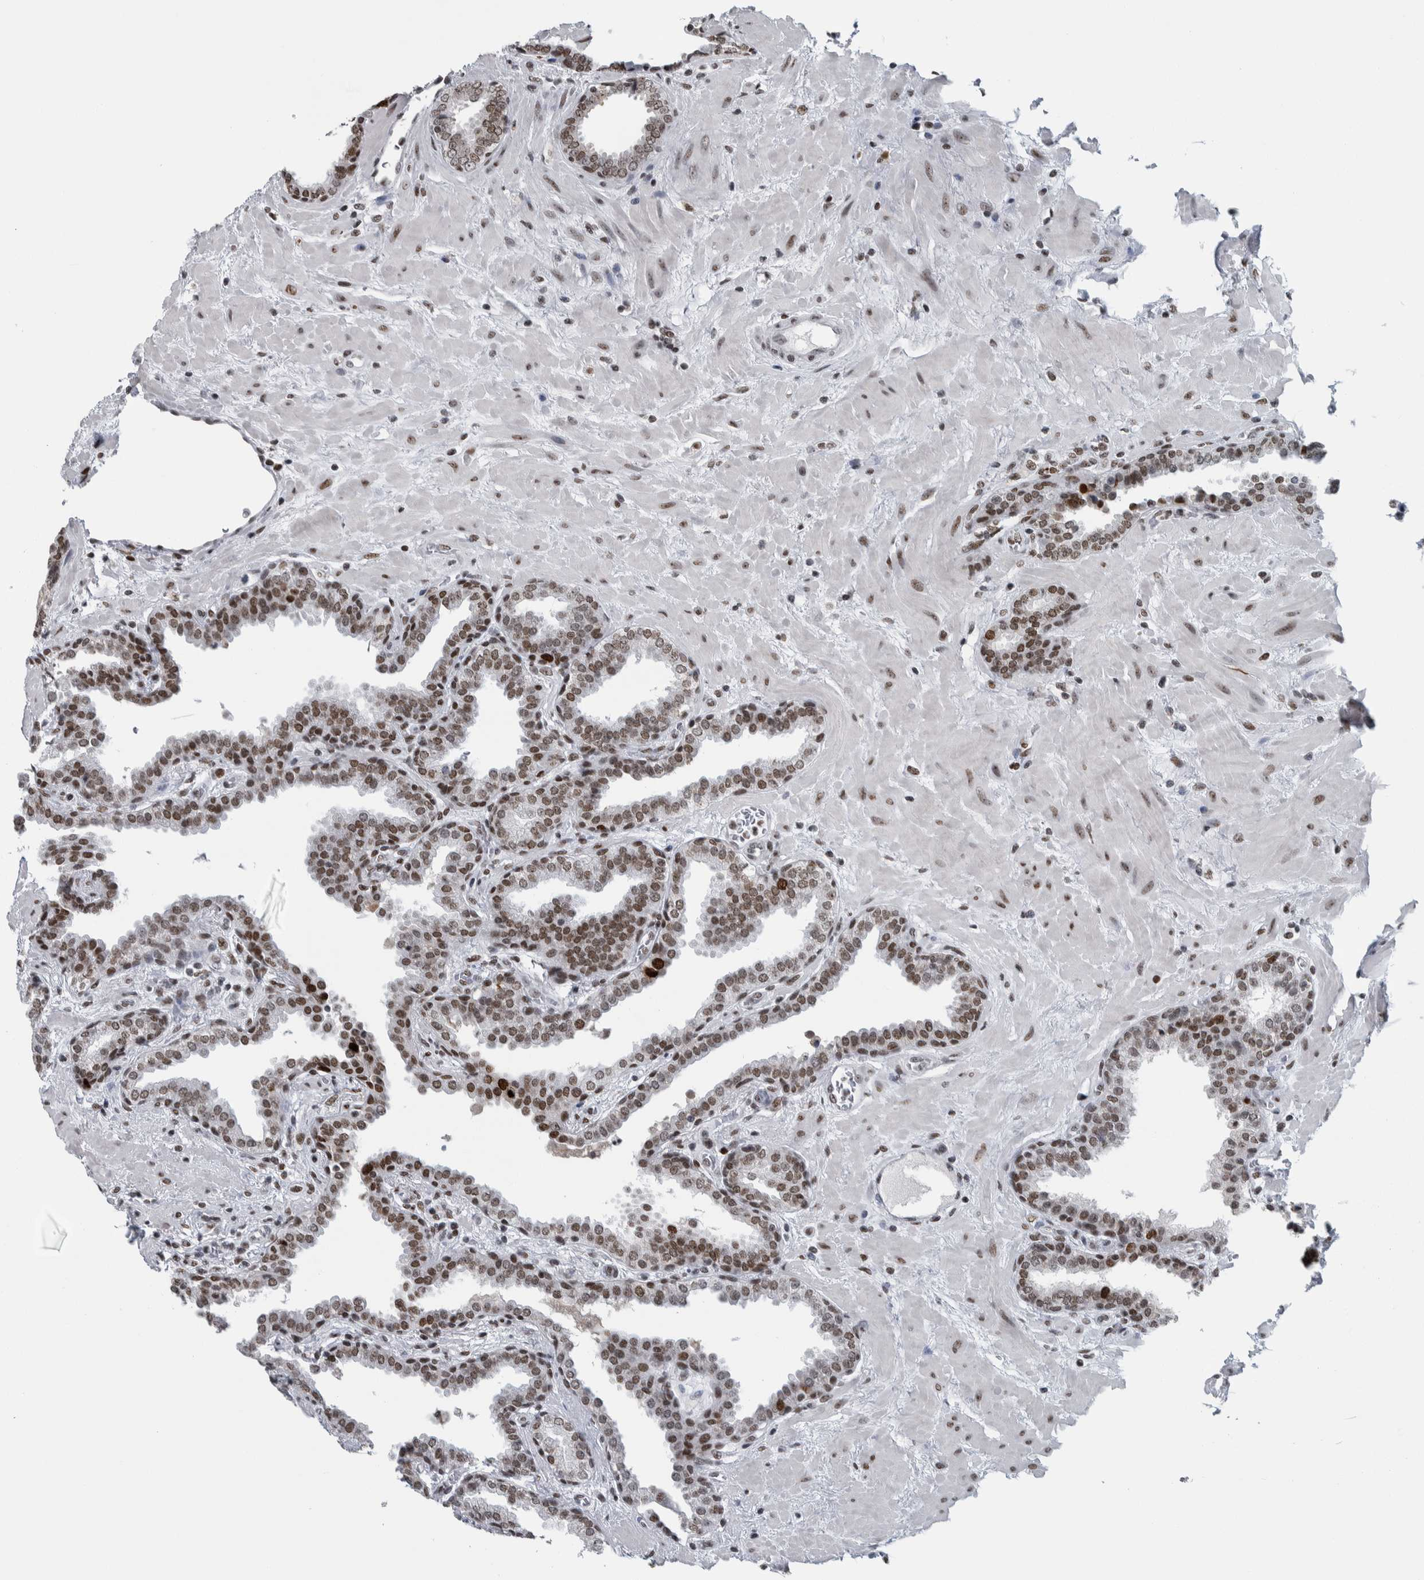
{"staining": {"intensity": "moderate", "quantity": ">75%", "location": "nuclear"}, "tissue": "prostate", "cell_type": "Glandular cells", "image_type": "normal", "snomed": [{"axis": "morphology", "description": "Normal tissue, NOS"}, {"axis": "topography", "description": "Prostate"}], "caption": "Protein expression analysis of normal prostate shows moderate nuclear positivity in about >75% of glandular cells. (Stains: DAB in brown, nuclei in blue, Microscopy: brightfield microscopy at high magnification).", "gene": "TOP2B", "patient": {"sex": "male", "age": 51}}